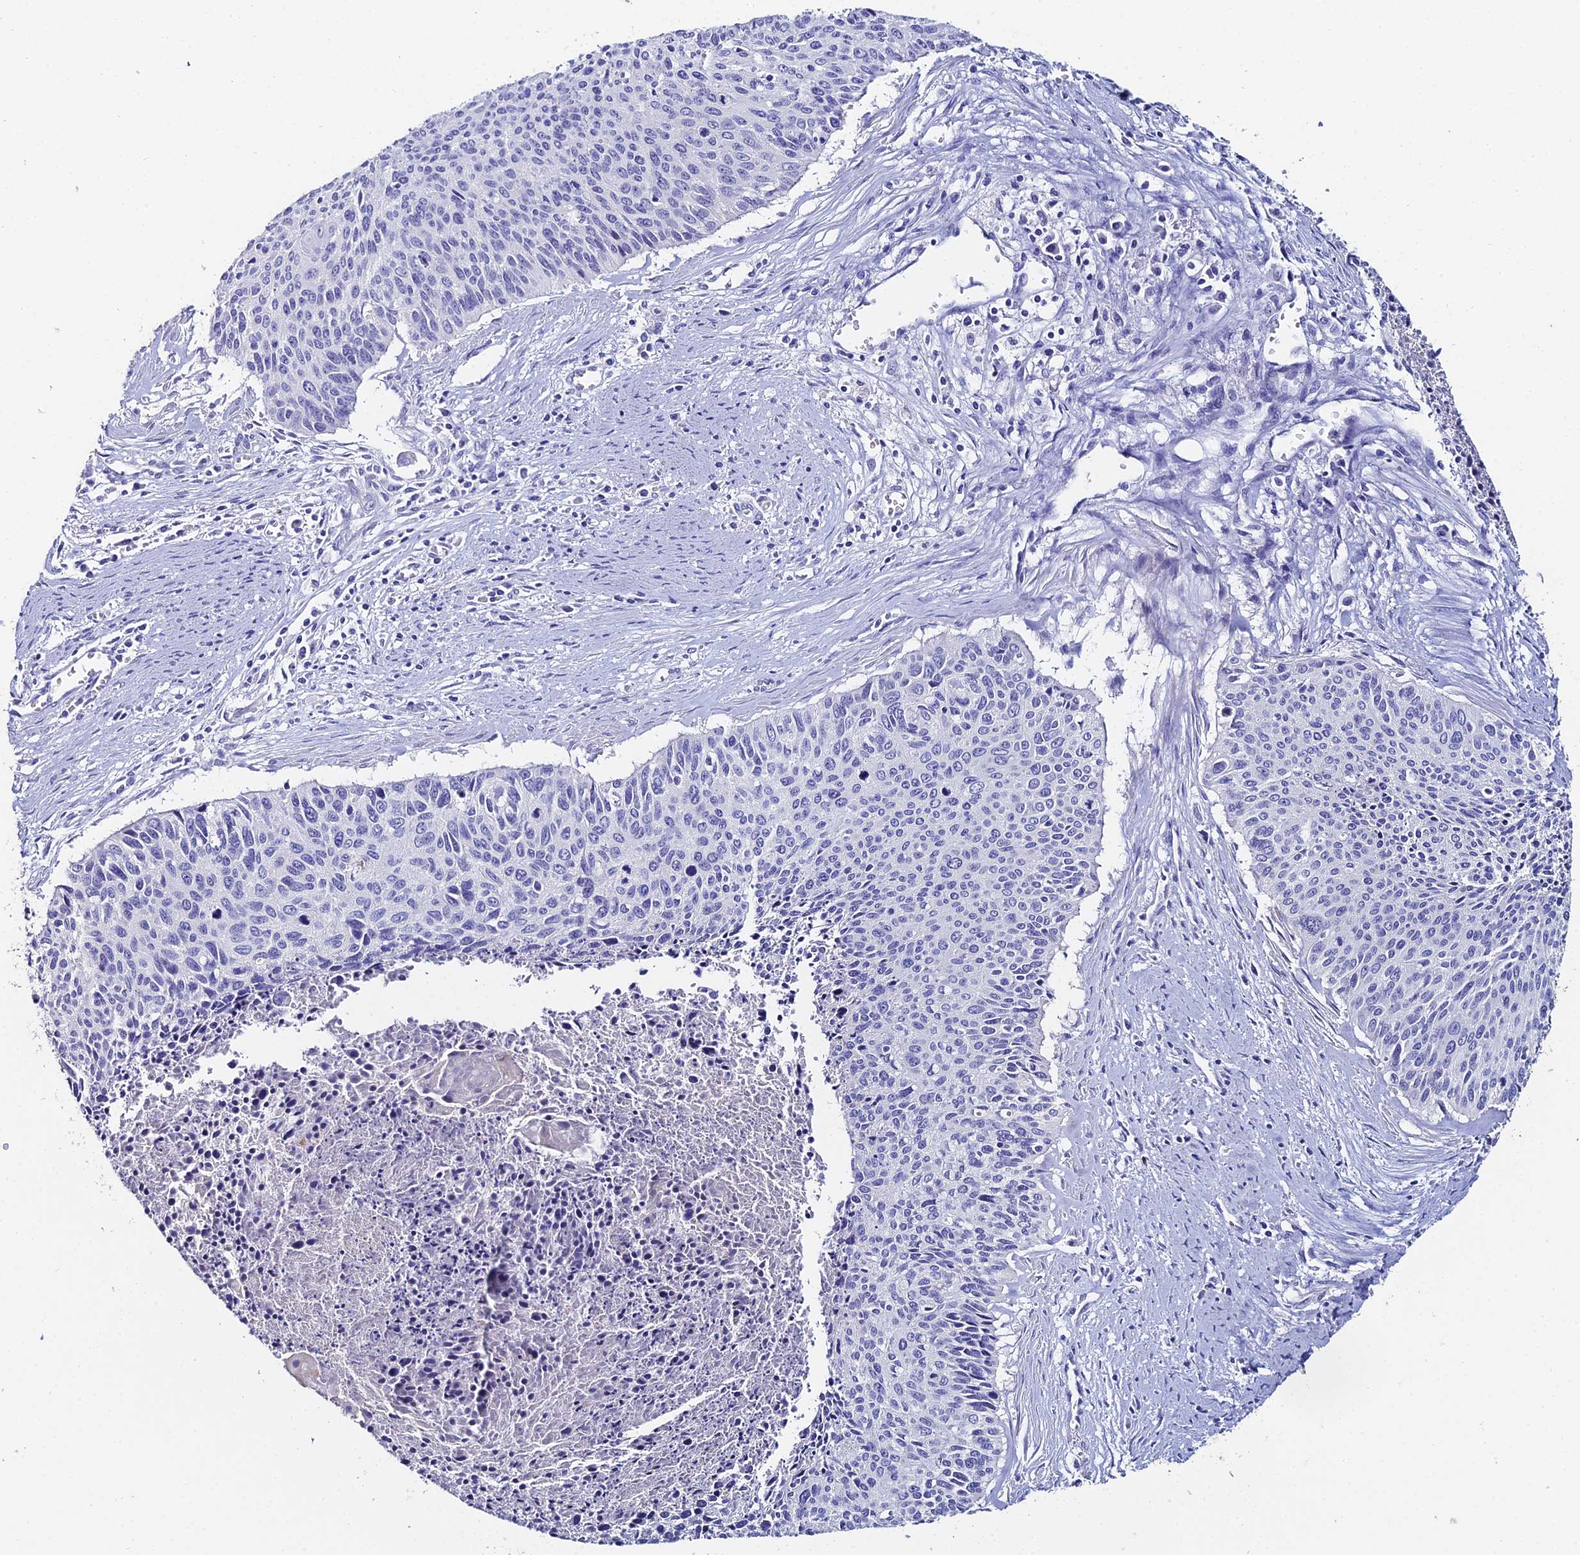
{"staining": {"intensity": "negative", "quantity": "none", "location": "none"}, "tissue": "cervical cancer", "cell_type": "Tumor cells", "image_type": "cancer", "snomed": [{"axis": "morphology", "description": "Squamous cell carcinoma, NOS"}, {"axis": "topography", "description": "Cervix"}], "caption": "Tumor cells show no significant protein positivity in squamous cell carcinoma (cervical).", "gene": "ESRRG", "patient": {"sex": "female", "age": 55}}